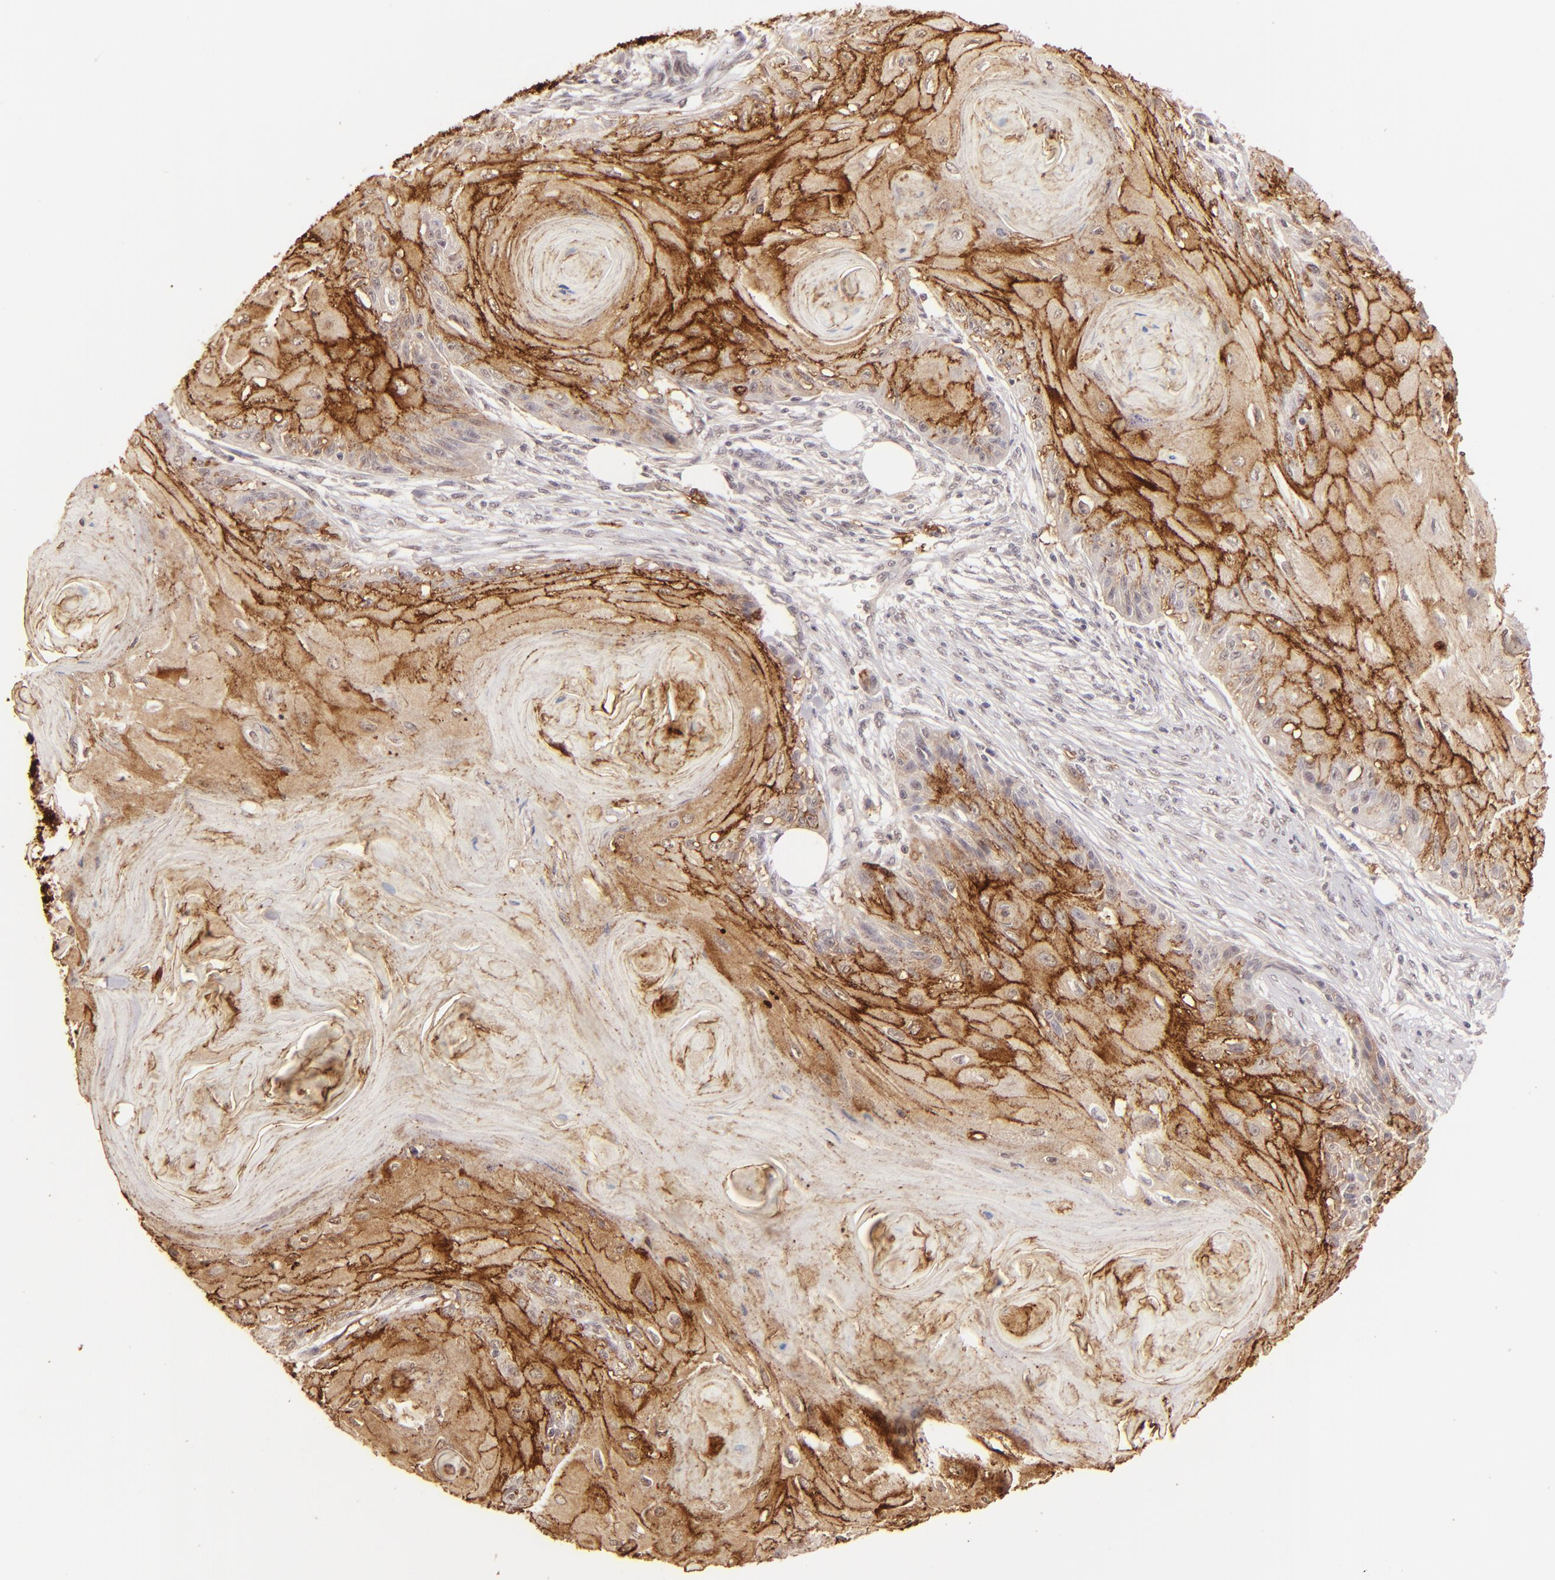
{"staining": {"intensity": "moderate", "quantity": "25%-75%", "location": "cytoplasmic/membranous"}, "tissue": "skin cancer", "cell_type": "Tumor cells", "image_type": "cancer", "snomed": [{"axis": "morphology", "description": "Squamous cell carcinoma, NOS"}, {"axis": "topography", "description": "Skin"}], "caption": "About 25%-75% of tumor cells in human skin cancer (squamous cell carcinoma) show moderate cytoplasmic/membranous protein positivity as visualized by brown immunohistochemical staining.", "gene": "CLDN1", "patient": {"sex": "female", "age": 88}}